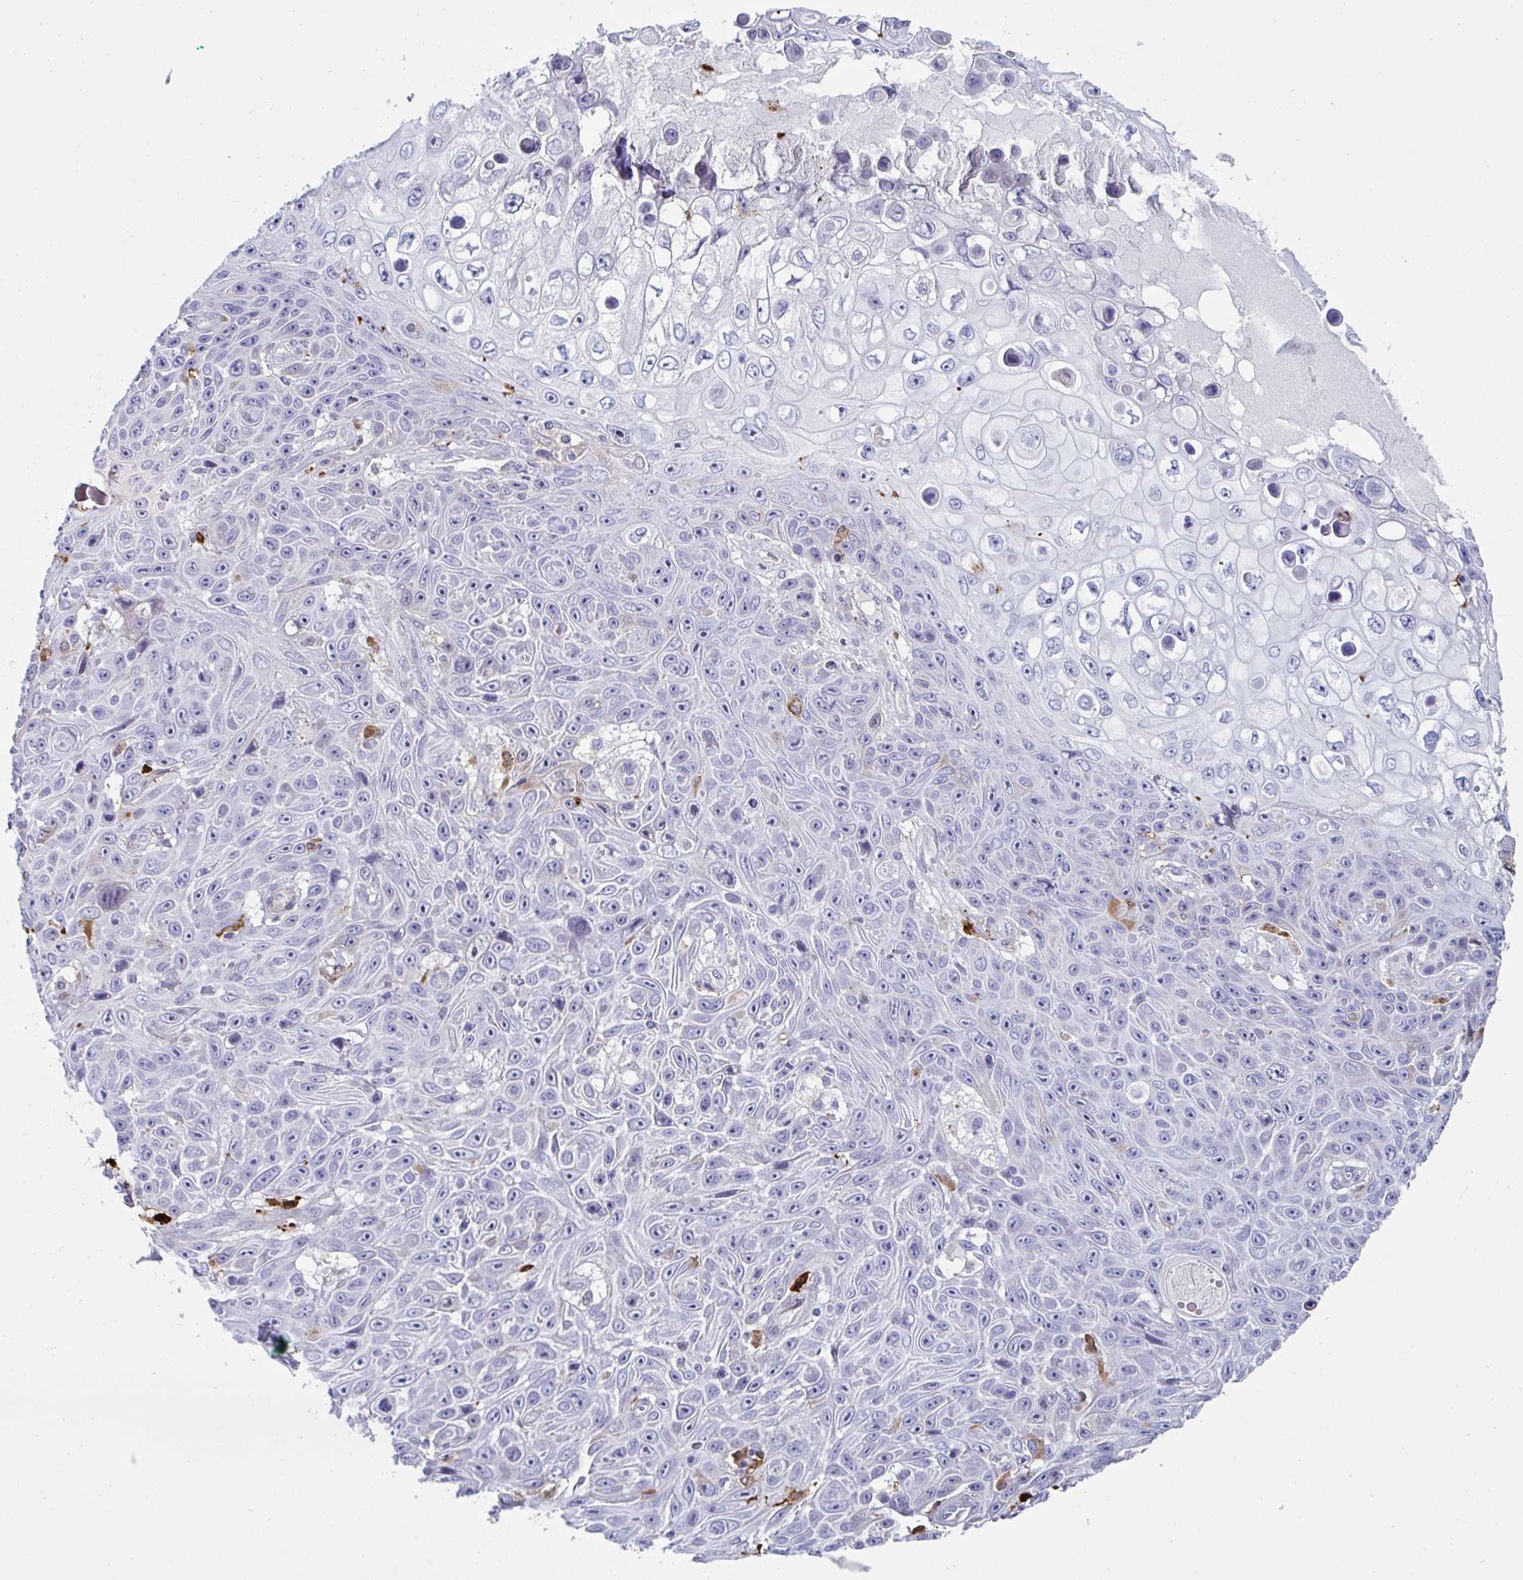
{"staining": {"intensity": "negative", "quantity": "none", "location": "none"}, "tissue": "skin cancer", "cell_type": "Tumor cells", "image_type": "cancer", "snomed": [{"axis": "morphology", "description": "Squamous cell carcinoma, NOS"}, {"axis": "topography", "description": "Skin"}], "caption": "A micrograph of skin cancer stained for a protein exhibits no brown staining in tumor cells.", "gene": "FBXL13", "patient": {"sex": "male", "age": 82}}